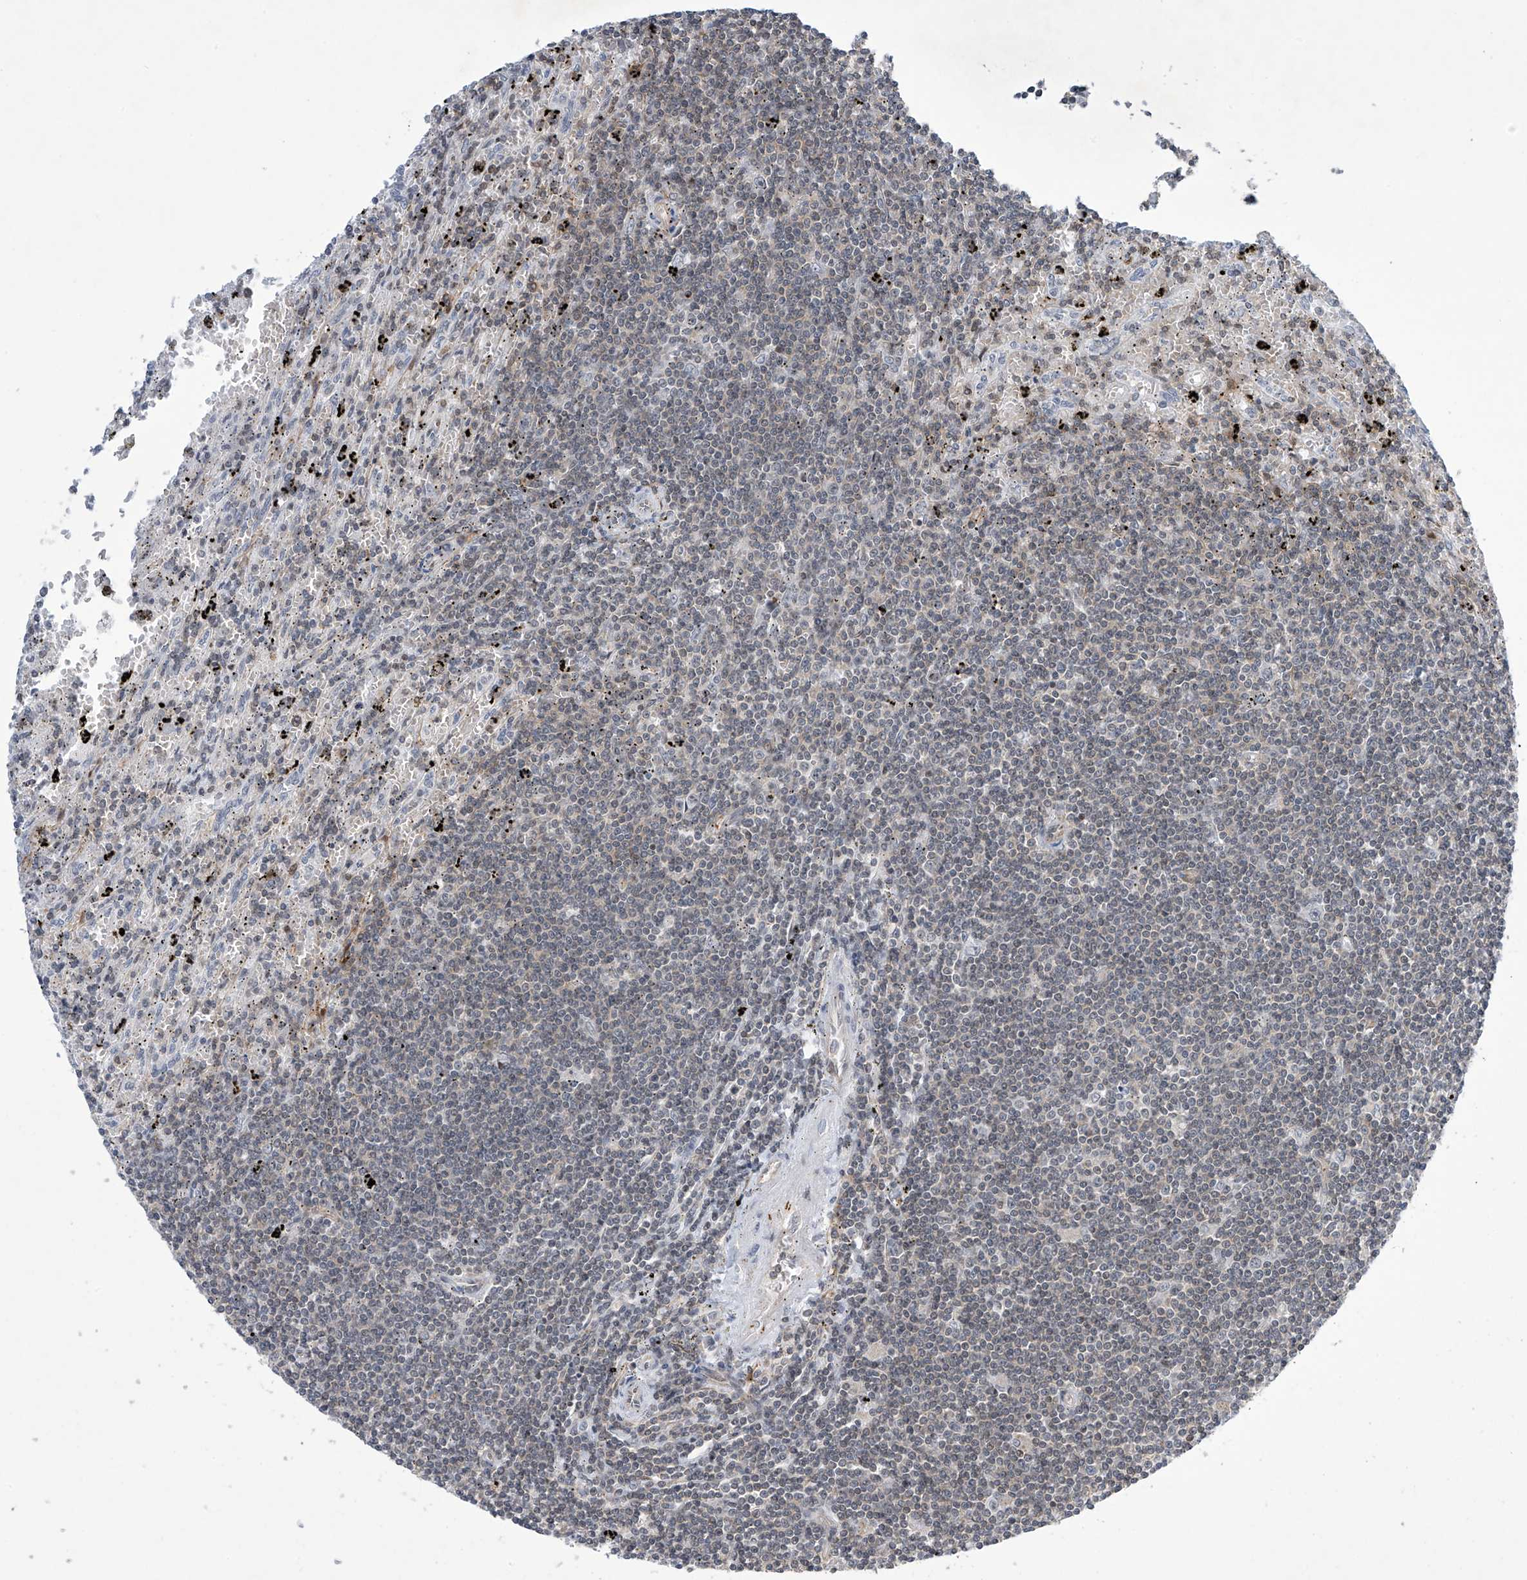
{"staining": {"intensity": "negative", "quantity": "none", "location": "none"}, "tissue": "lymphoma", "cell_type": "Tumor cells", "image_type": "cancer", "snomed": [{"axis": "morphology", "description": "Malignant lymphoma, non-Hodgkin's type, Low grade"}, {"axis": "topography", "description": "Spleen"}], "caption": "Tumor cells are negative for protein expression in human malignant lymphoma, non-Hodgkin's type (low-grade).", "gene": "MSL3", "patient": {"sex": "male", "age": 76}}